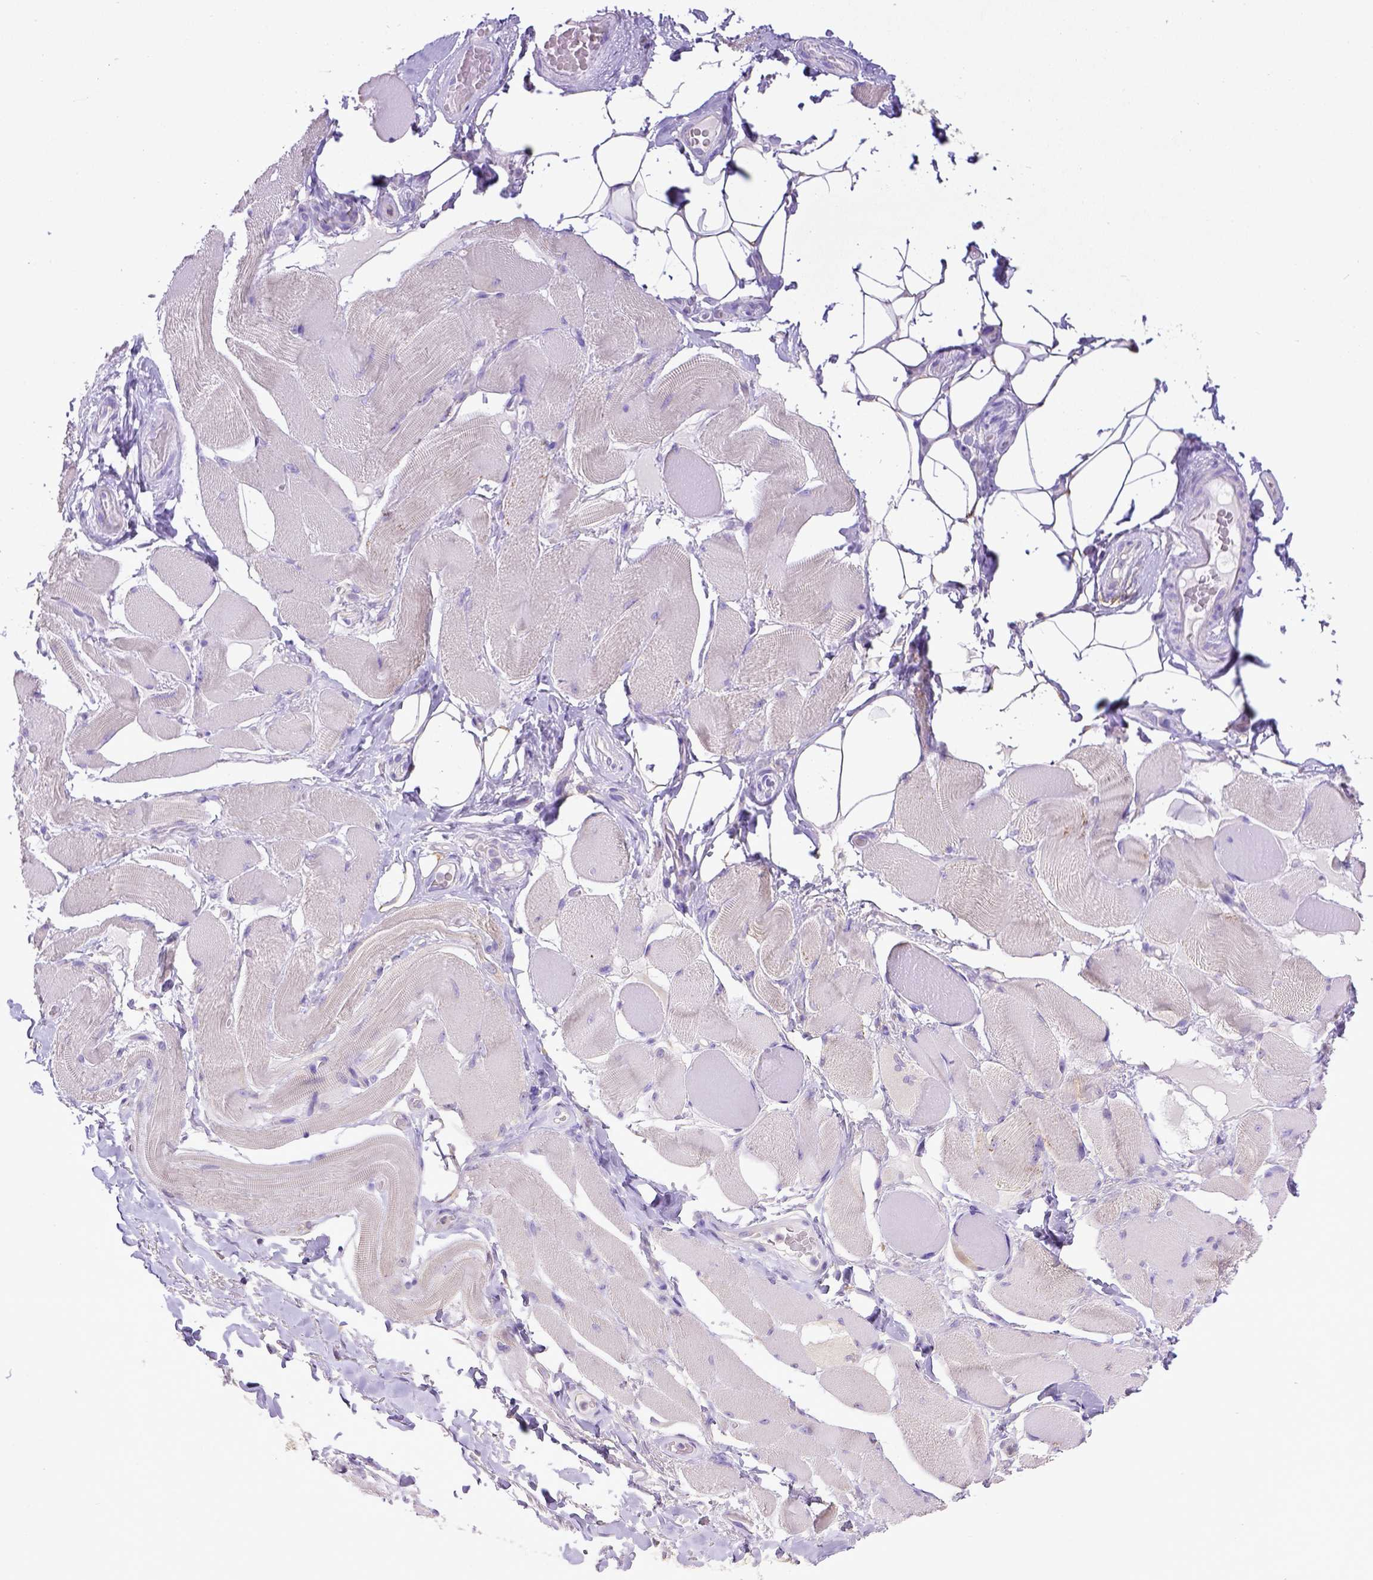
{"staining": {"intensity": "negative", "quantity": "none", "location": "none"}, "tissue": "skeletal muscle", "cell_type": "Myocytes", "image_type": "normal", "snomed": [{"axis": "morphology", "description": "Normal tissue, NOS"}, {"axis": "topography", "description": "Skeletal muscle"}, {"axis": "topography", "description": "Anal"}, {"axis": "topography", "description": "Peripheral nerve tissue"}], "caption": "Photomicrograph shows no significant protein positivity in myocytes of normal skeletal muscle. (DAB (3,3'-diaminobenzidine) immunohistochemistry with hematoxylin counter stain).", "gene": "CD40", "patient": {"sex": "male", "age": 53}}